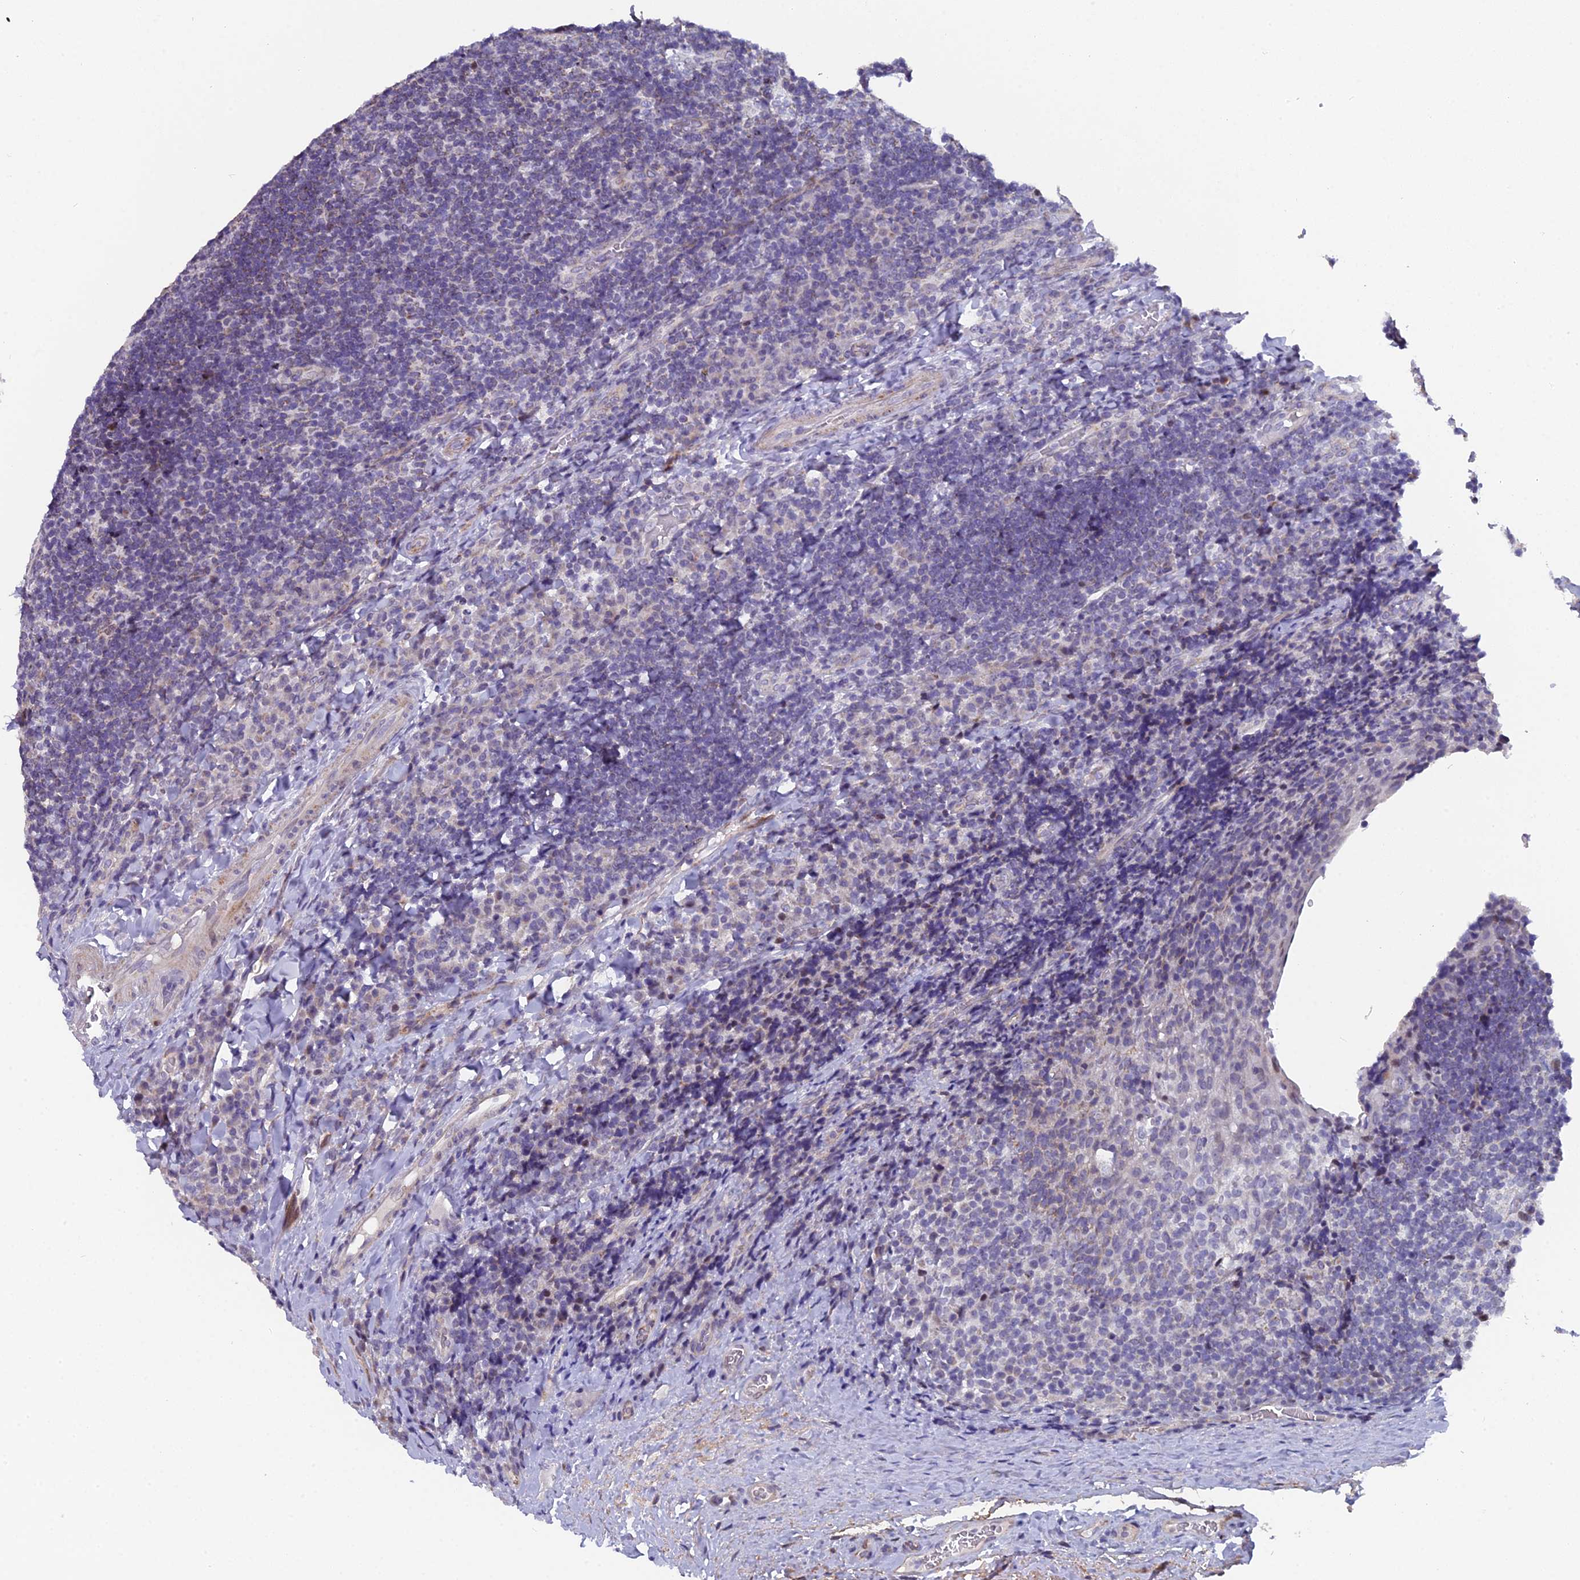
{"staining": {"intensity": "weak", "quantity": "<25%", "location": "nuclear"}, "tissue": "tonsil", "cell_type": "Germinal center cells", "image_type": "normal", "snomed": [{"axis": "morphology", "description": "Normal tissue, NOS"}, {"axis": "topography", "description": "Tonsil"}], "caption": "High power microscopy micrograph of an IHC micrograph of unremarkable tonsil, revealing no significant expression in germinal center cells.", "gene": "XKR9", "patient": {"sex": "male", "age": 17}}